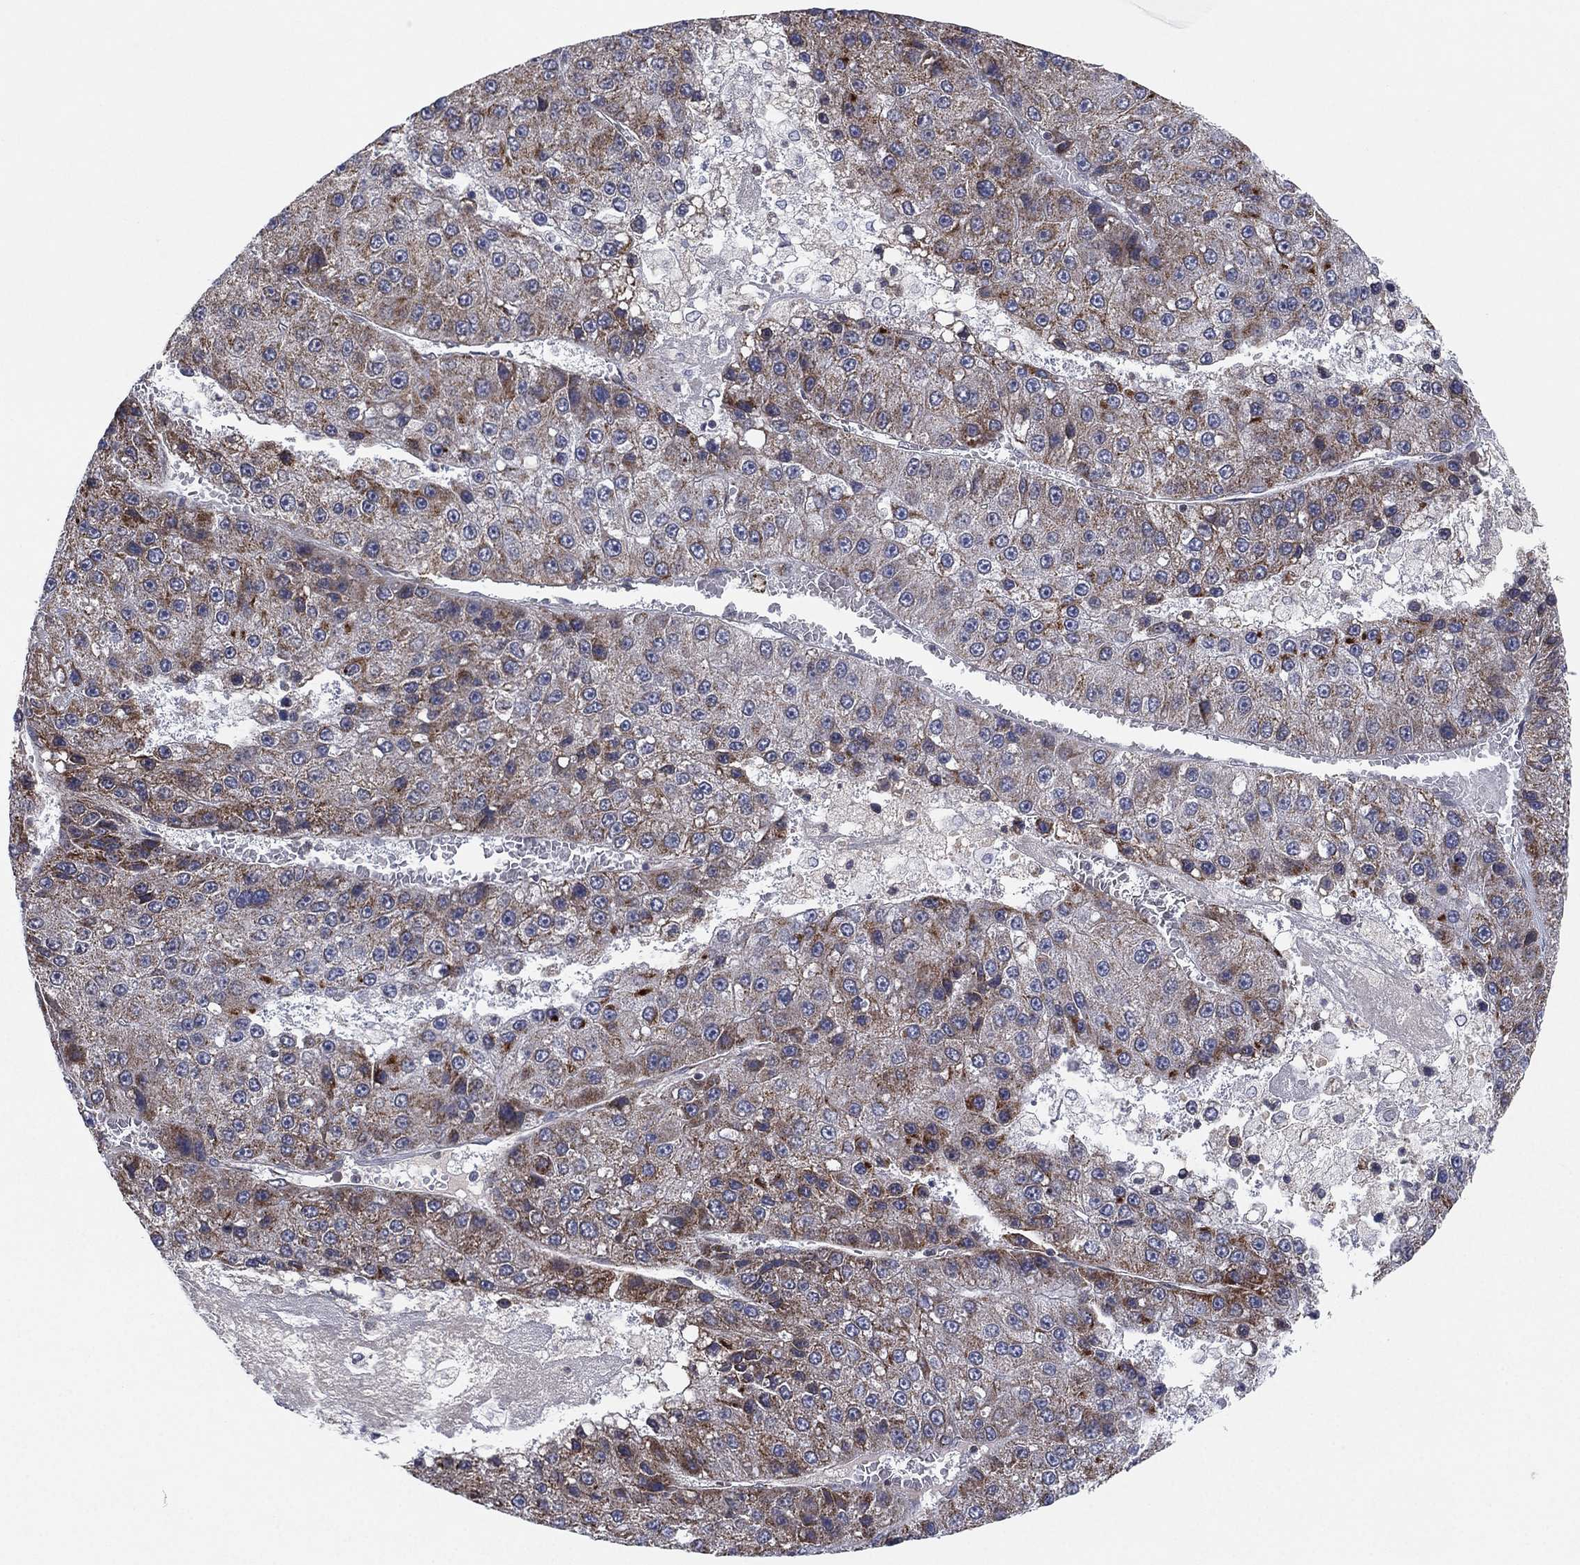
{"staining": {"intensity": "moderate", "quantity": "<25%", "location": "cytoplasmic/membranous"}, "tissue": "liver cancer", "cell_type": "Tumor cells", "image_type": "cancer", "snomed": [{"axis": "morphology", "description": "Carcinoma, Hepatocellular, NOS"}, {"axis": "topography", "description": "Liver"}], "caption": "A low amount of moderate cytoplasmic/membranous expression is present in approximately <25% of tumor cells in liver cancer tissue. Immunohistochemistry (ihc) stains the protein in brown and the nuclei are stained blue.", "gene": "PSMG4", "patient": {"sex": "female", "age": 73}}